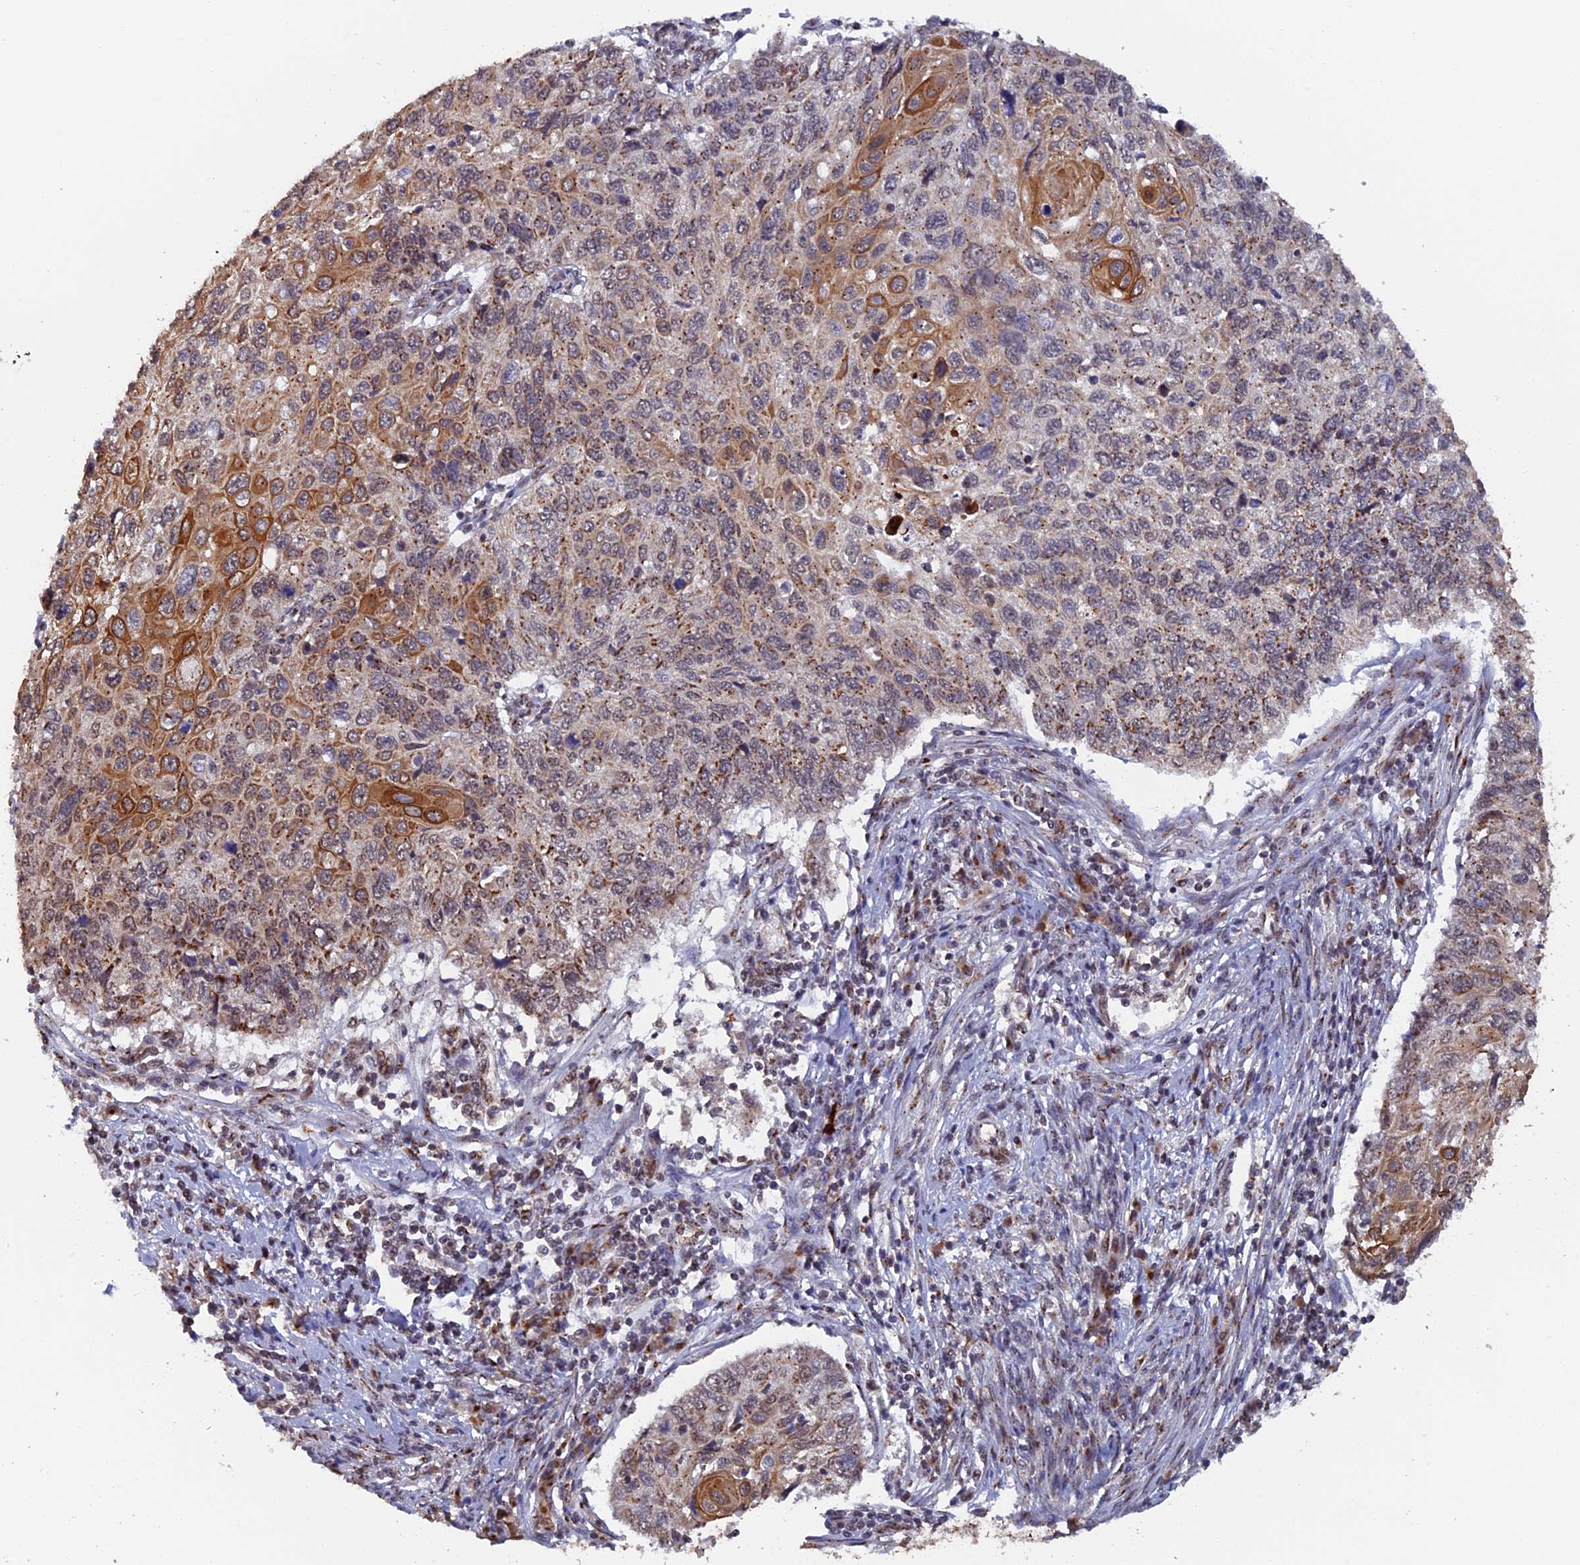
{"staining": {"intensity": "moderate", "quantity": ">75%", "location": "cytoplasmic/membranous"}, "tissue": "cervical cancer", "cell_type": "Tumor cells", "image_type": "cancer", "snomed": [{"axis": "morphology", "description": "Squamous cell carcinoma, NOS"}, {"axis": "topography", "description": "Cervix"}], "caption": "Immunohistochemistry (IHC) micrograph of neoplastic tissue: human cervical squamous cell carcinoma stained using immunohistochemistry (IHC) displays medium levels of moderate protein expression localized specifically in the cytoplasmic/membranous of tumor cells, appearing as a cytoplasmic/membranous brown color.", "gene": "PIGQ", "patient": {"sex": "female", "age": 70}}